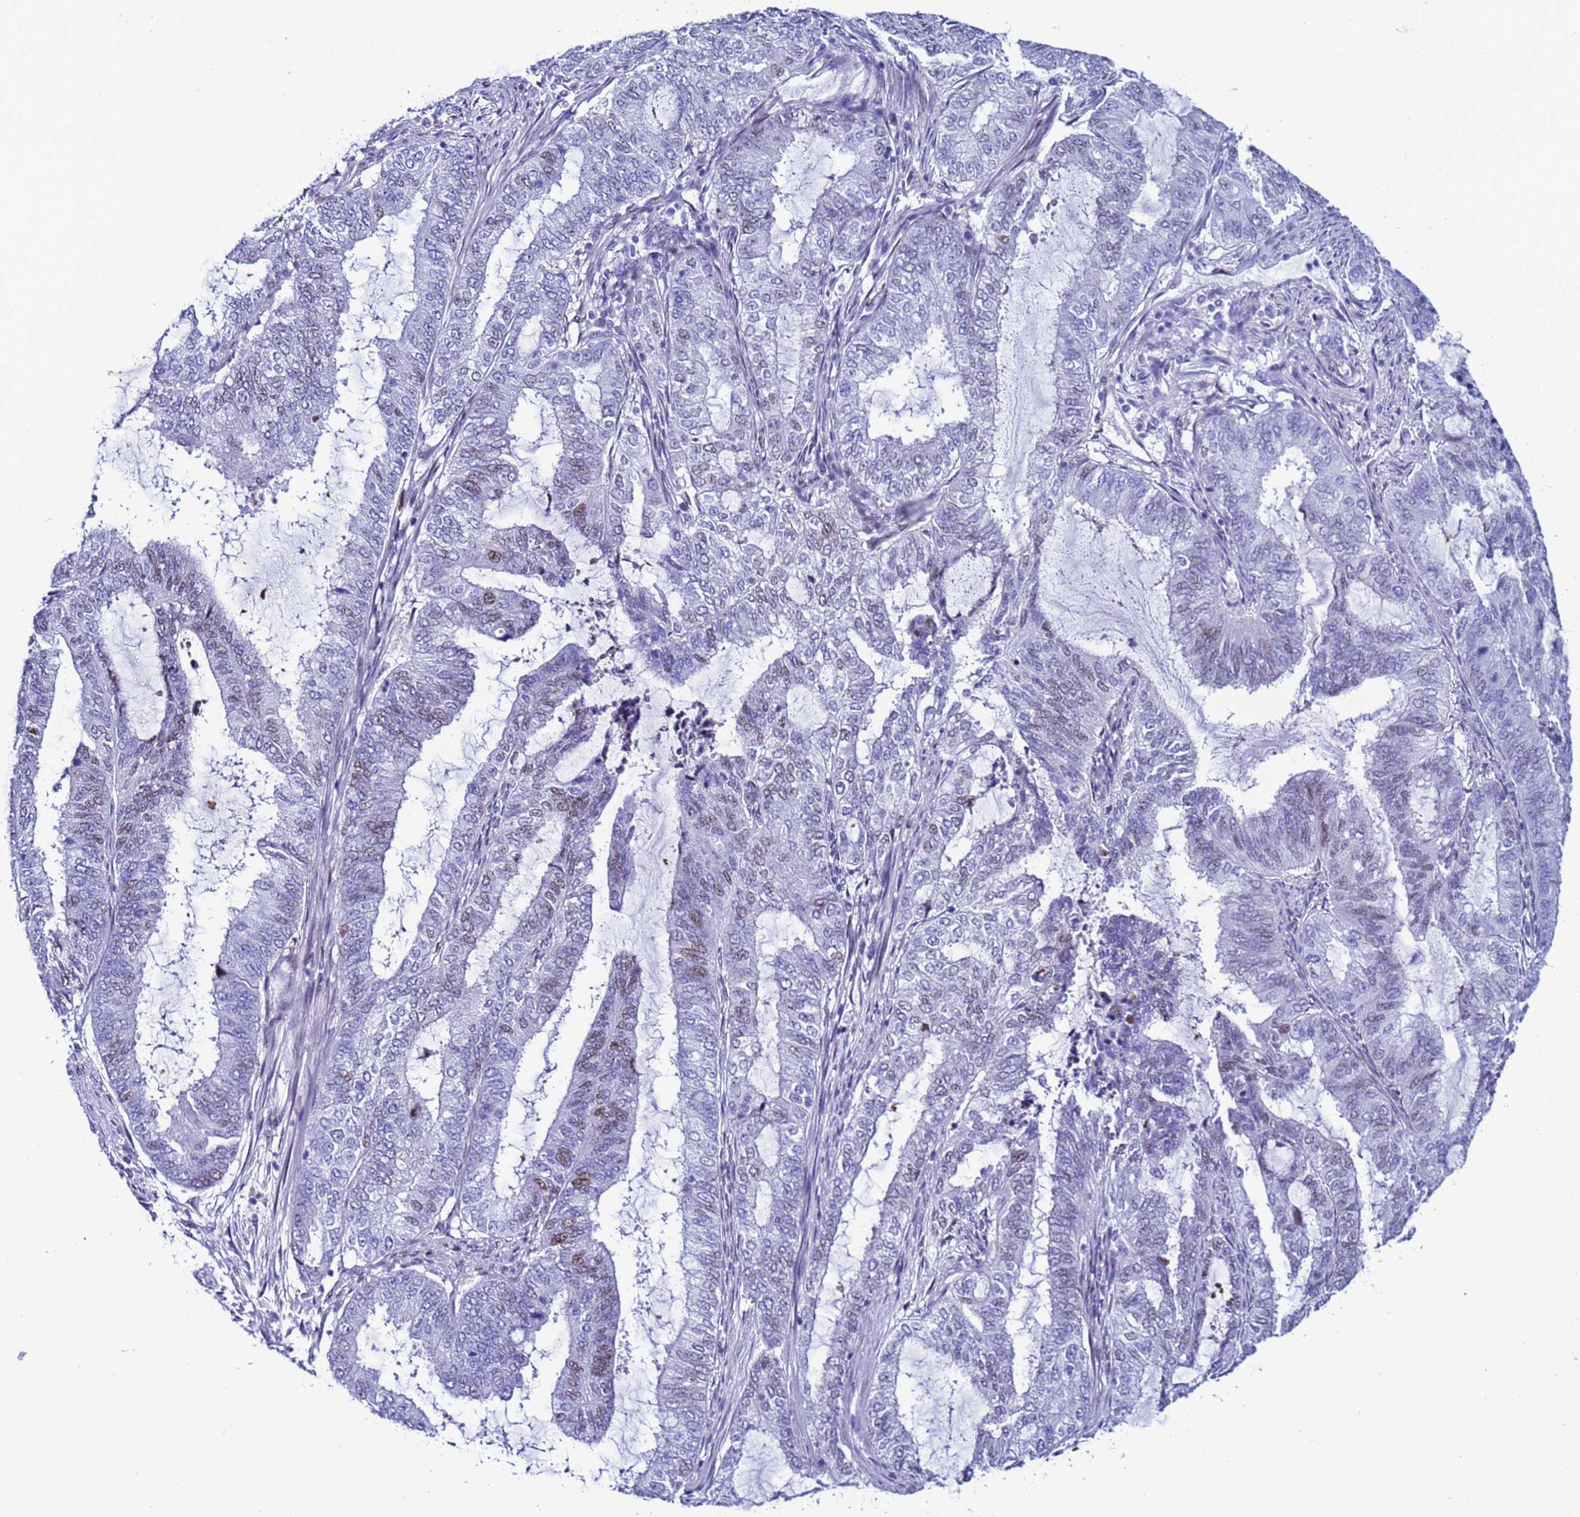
{"staining": {"intensity": "weak", "quantity": "<25%", "location": "nuclear"}, "tissue": "endometrial cancer", "cell_type": "Tumor cells", "image_type": "cancer", "snomed": [{"axis": "morphology", "description": "Adenocarcinoma, NOS"}, {"axis": "topography", "description": "Endometrium"}], "caption": "Image shows no significant protein positivity in tumor cells of endometrial cancer. Brightfield microscopy of IHC stained with DAB (3,3'-diaminobenzidine) (brown) and hematoxylin (blue), captured at high magnification.", "gene": "POP5", "patient": {"sex": "female", "age": 51}}